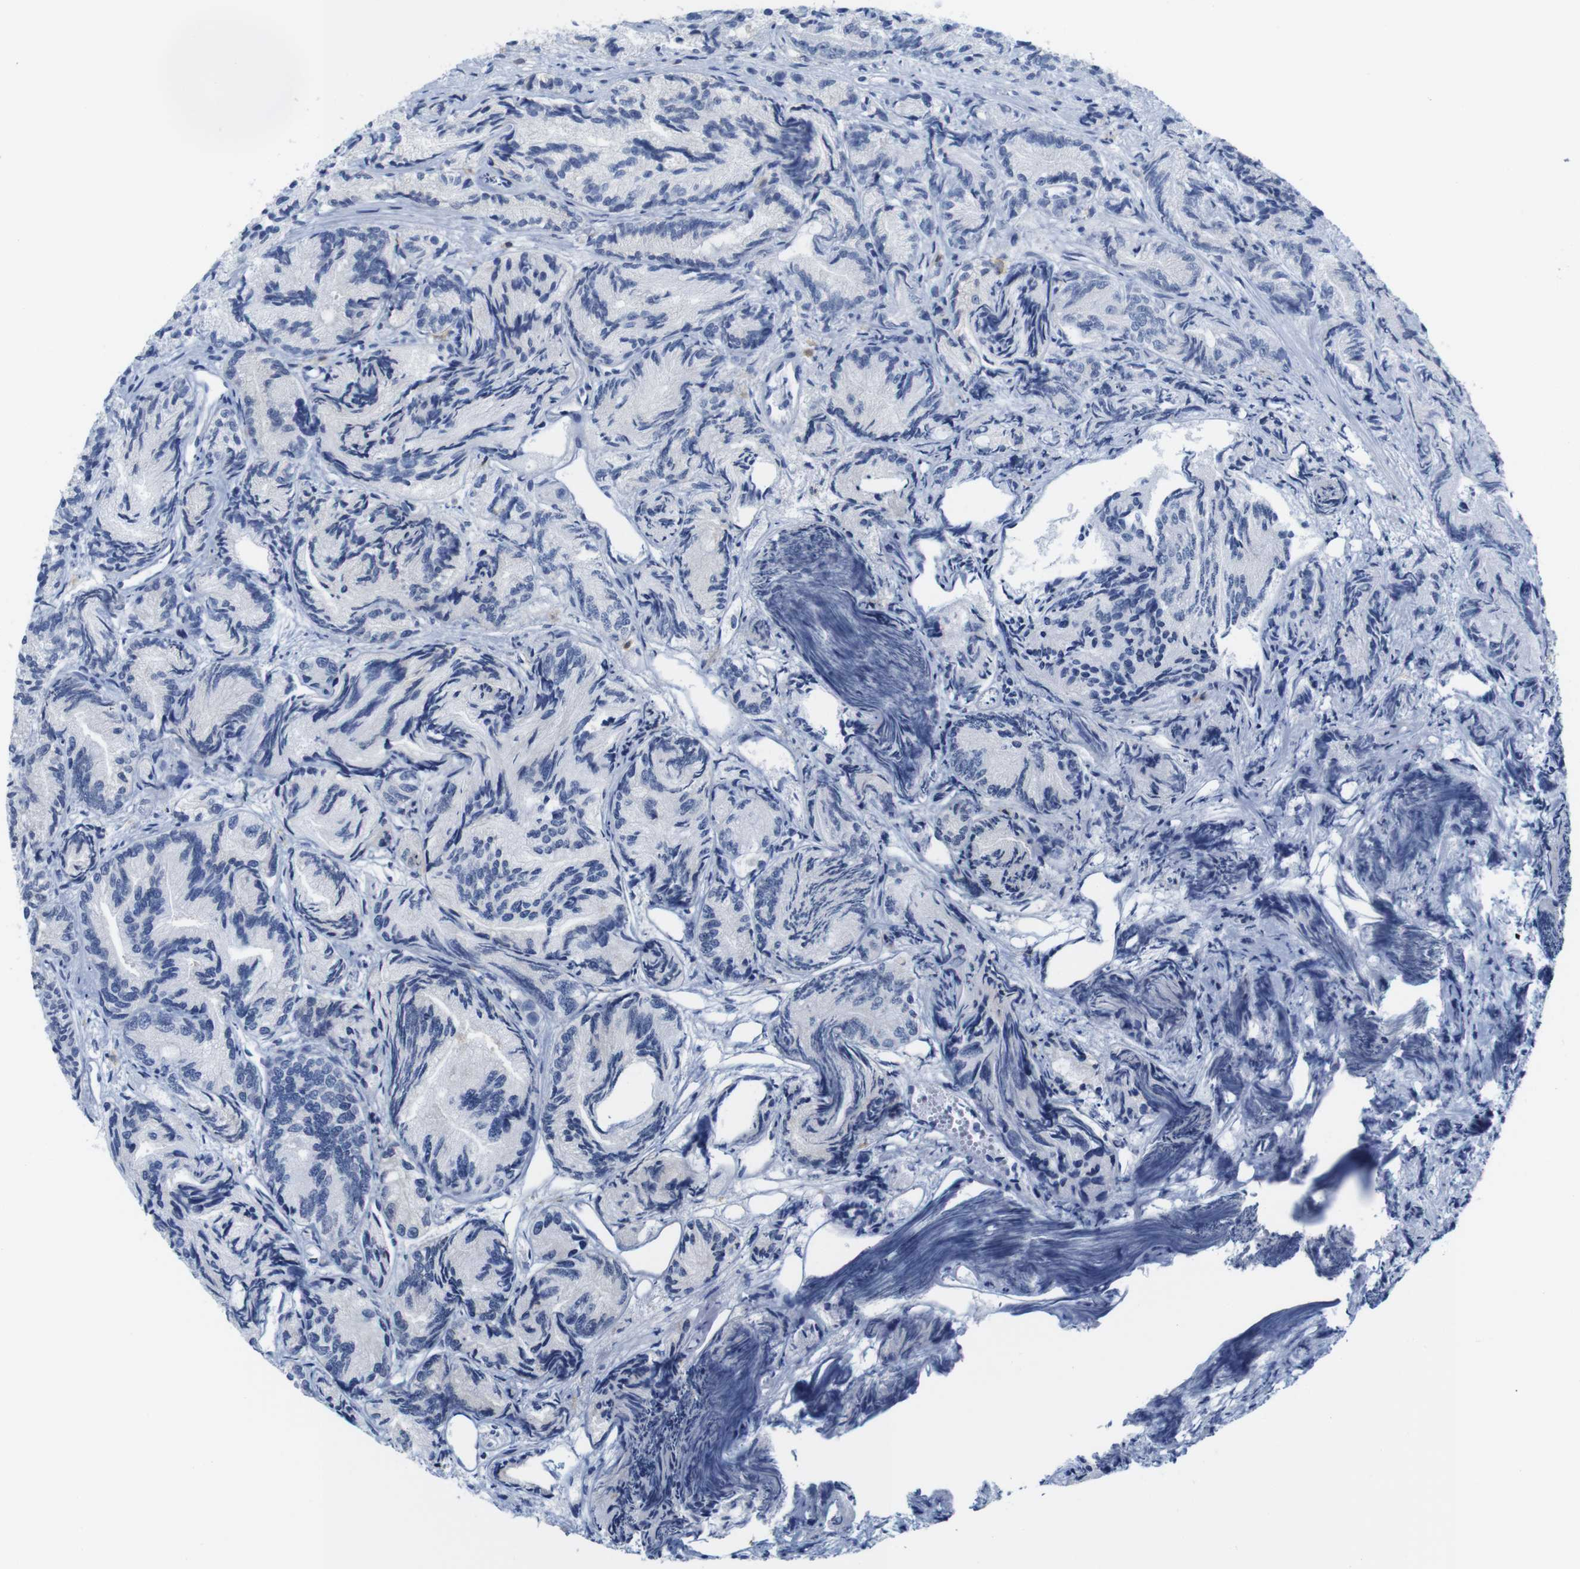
{"staining": {"intensity": "negative", "quantity": "none", "location": "none"}, "tissue": "prostate cancer", "cell_type": "Tumor cells", "image_type": "cancer", "snomed": [{"axis": "morphology", "description": "Adenocarcinoma, Low grade"}, {"axis": "topography", "description": "Prostate"}], "caption": "A micrograph of human prostate cancer is negative for staining in tumor cells.", "gene": "ANXA1", "patient": {"sex": "male", "age": 89}}